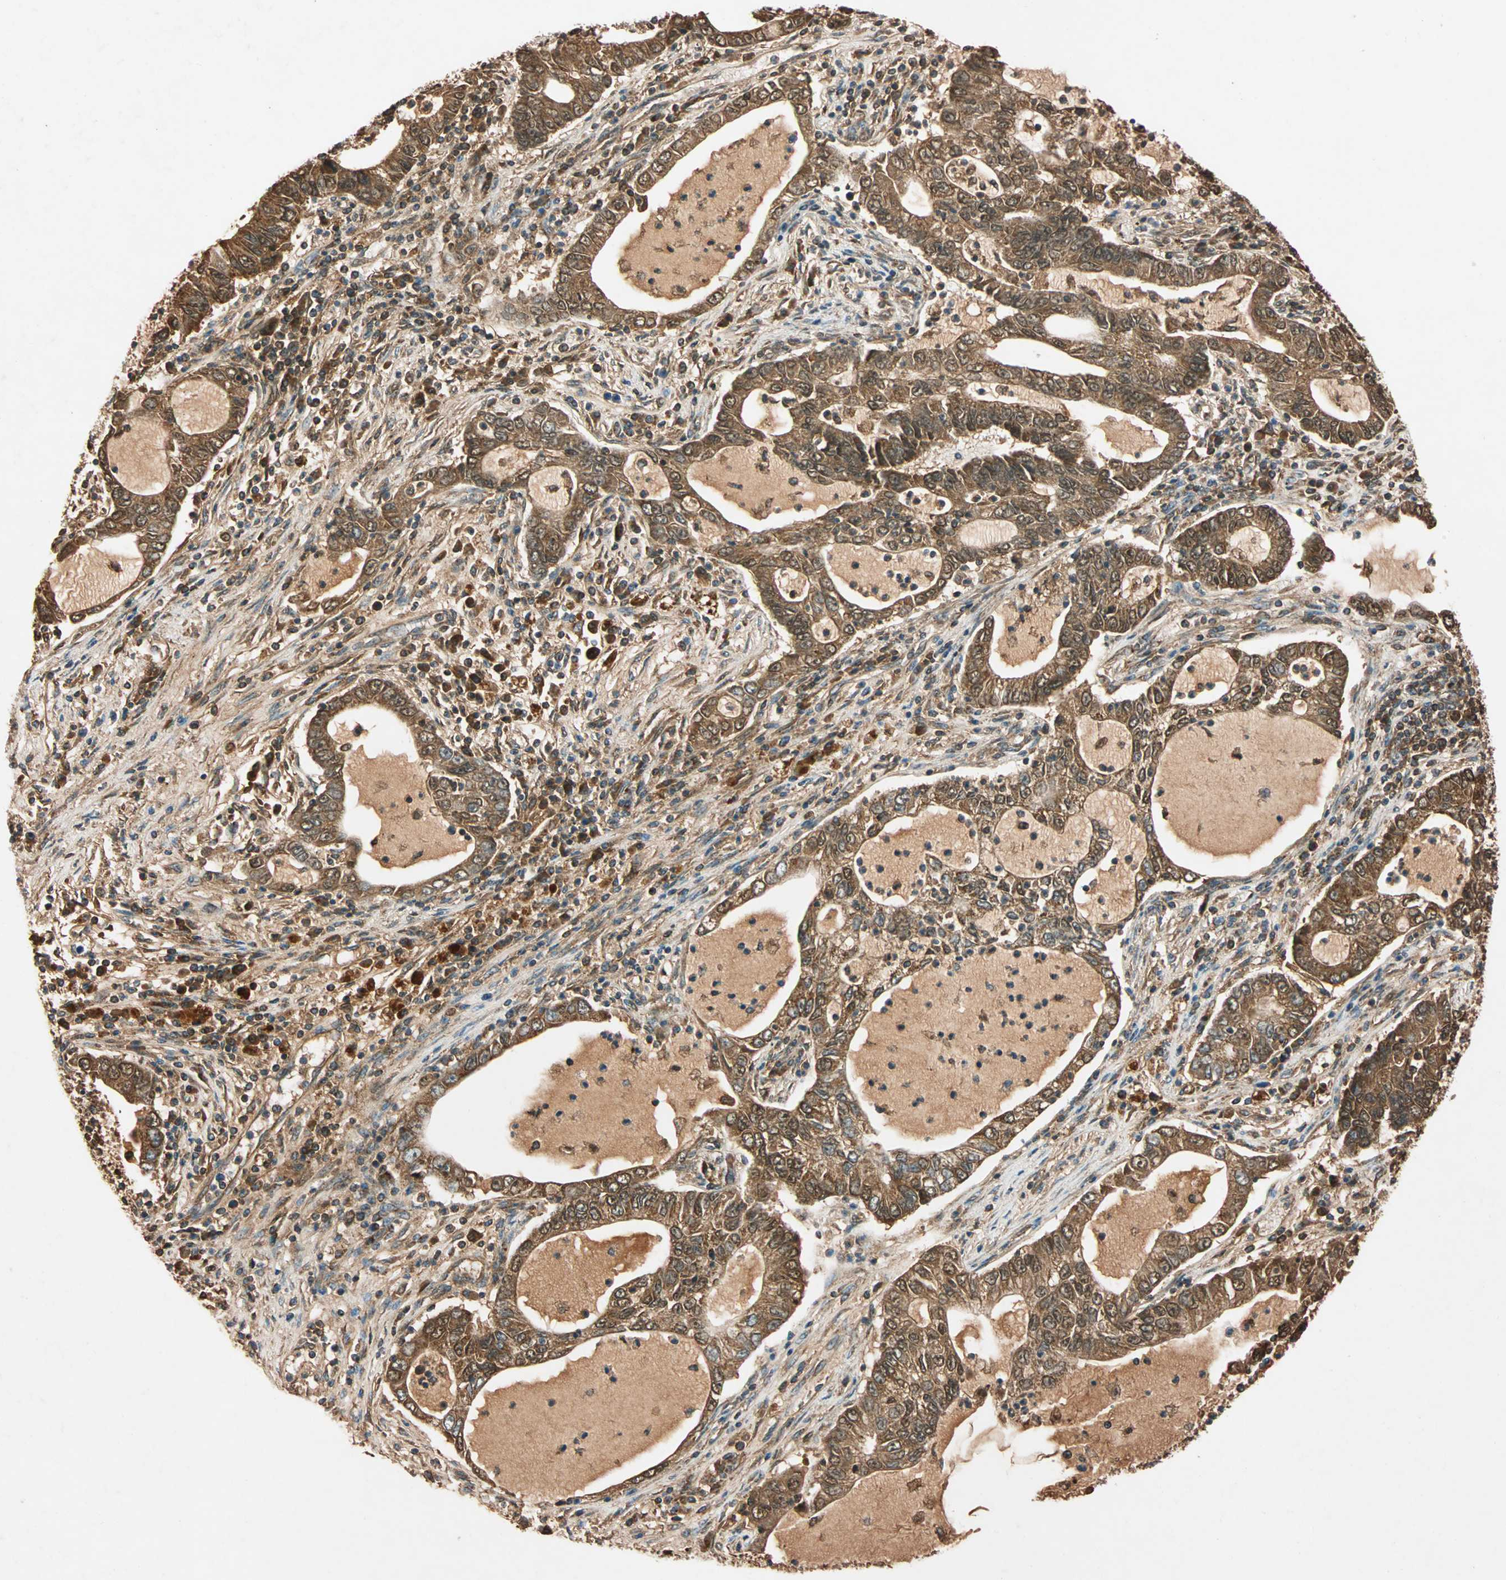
{"staining": {"intensity": "strong", "quantity": ">75%", "location": "cytoplasmic/membranous"}, "tissue": "lung cancer", "cell_type": "Tumor cells", "image_type": "cancer", "snomed": [{"axis": "morphology", "description": "Adenocarcinoma, NOS"}, {"axis": "topography", "description": "Lung"}], "caption": "Immunohistochemical staining of human adenocarcinoma (lung) demonstrates strong cytoplasmic/membranous protein staining in about >75% of tumor cells.", "gene": "MAPK1", "patient": {"sex": "female", "age": 51}}